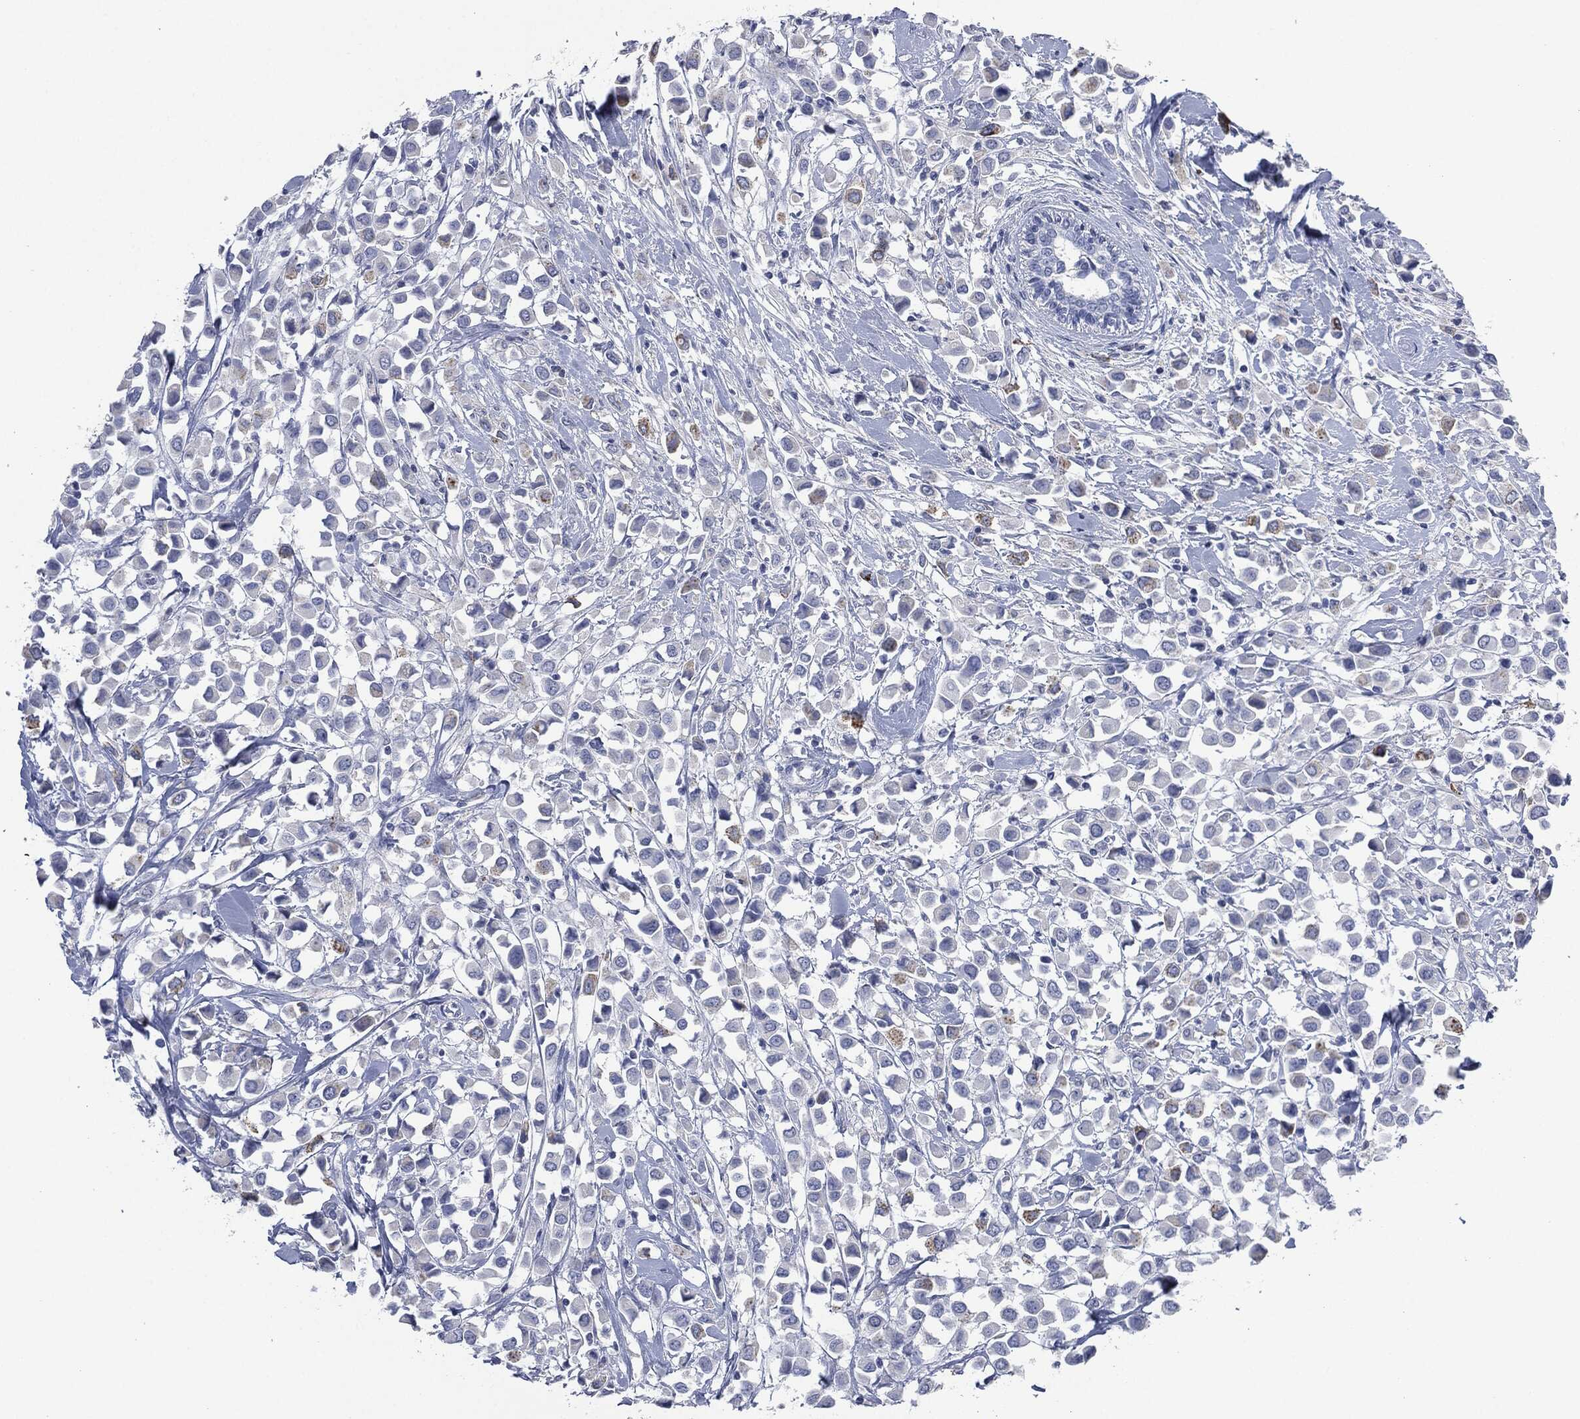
{"staining": {"intensity": "negative", "quantity": "none", "location": "none"}, "tissue": "breast cancer", "cell_type": "Tumor cells", "image_type": "cancer", "snomed": [{"axis": "morphology", "description": "Duct carcinoma"}, {"axis": "topography", "description": "Breast"}], "caption": "IHC of human breast invasive ductal carcinoma reveals no expression in tumor cells.", "gene": "CEACAM8", "patient": {"sex": "female", "age": 61}}